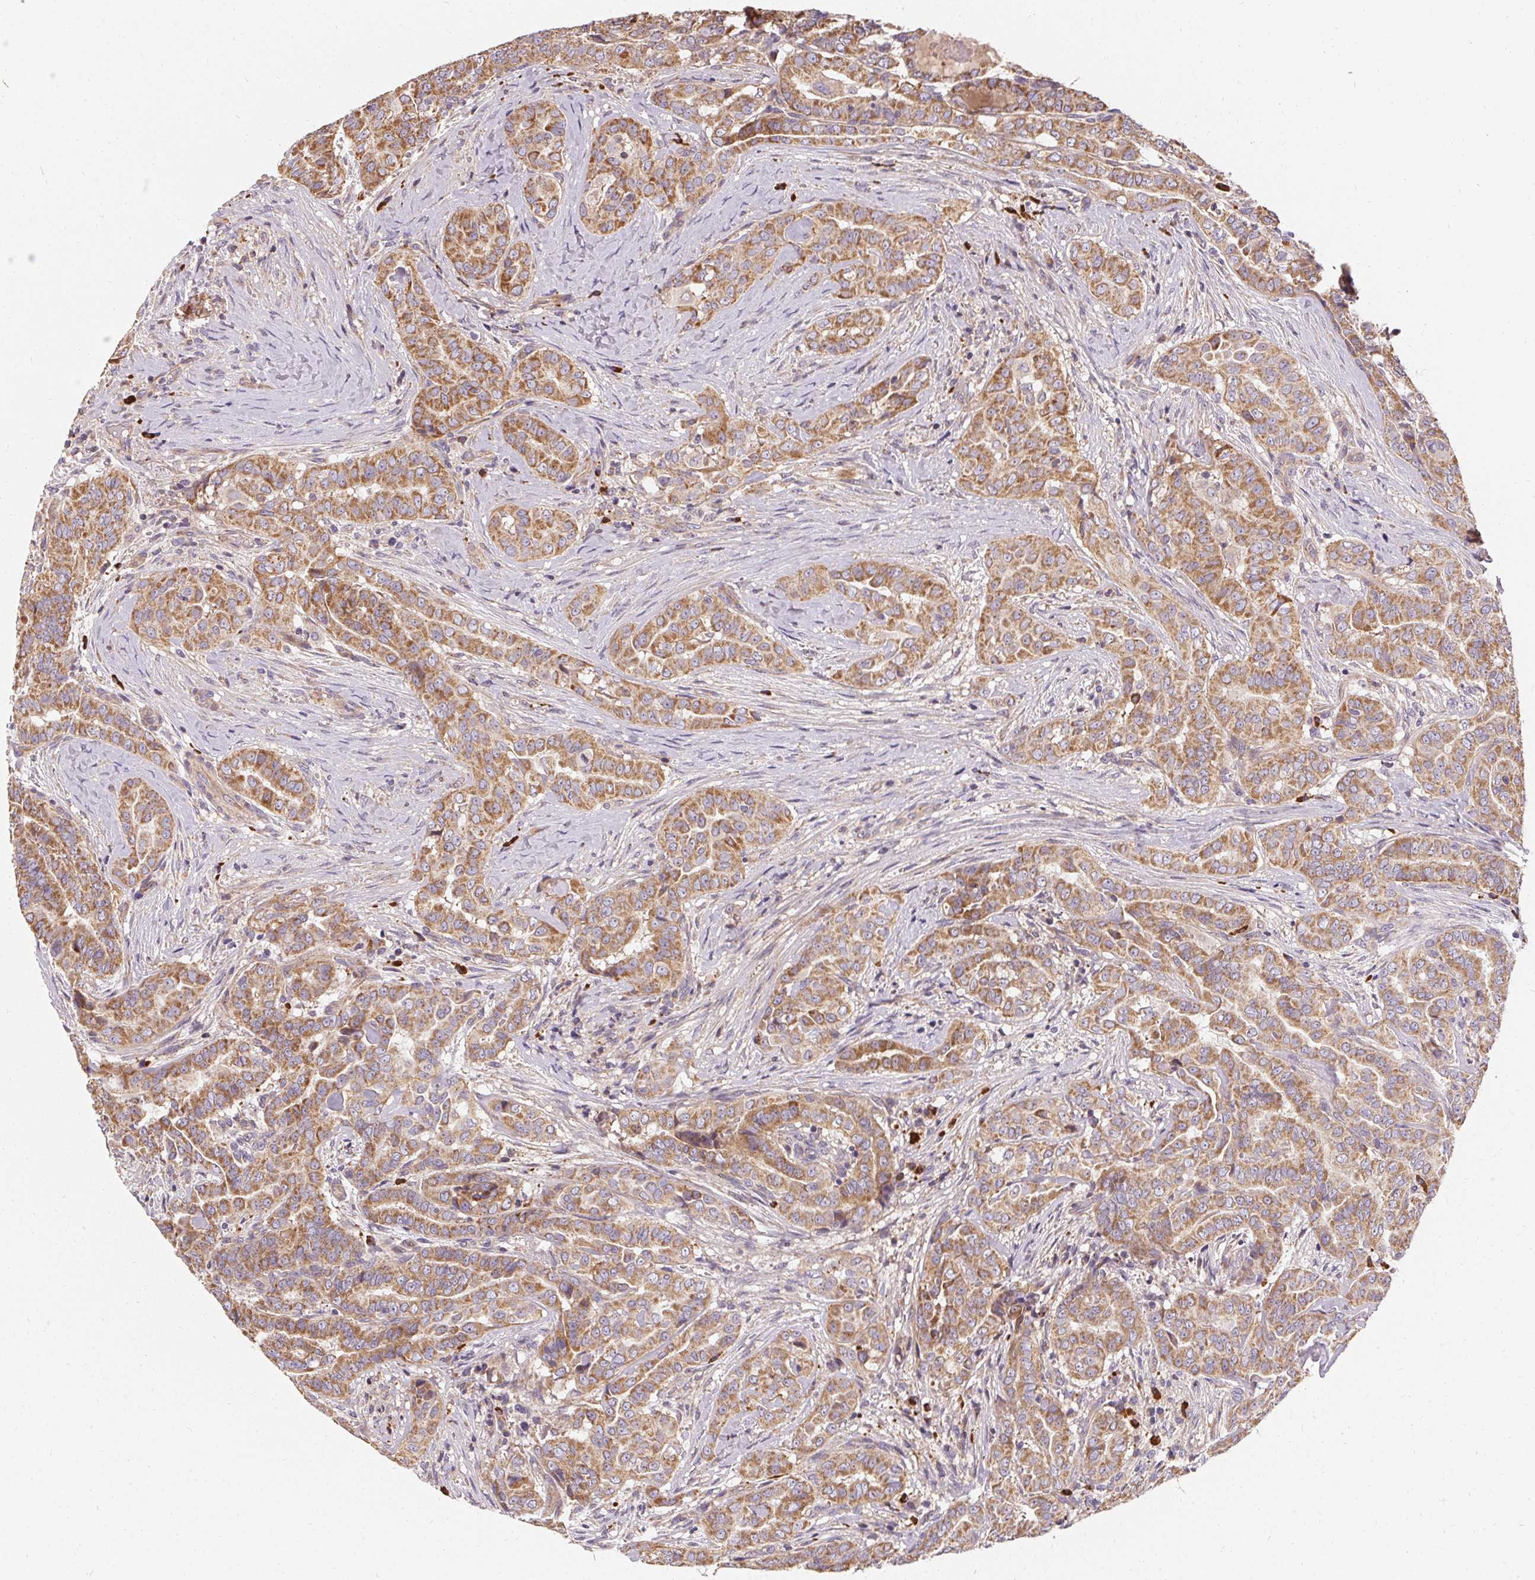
{"staining": {"intensity": "moderate", "quantity": ">75%", "location": "cytoplasmic/membranous"}, "tissue": "thyroid cancer", "cell_type": "Tumor cells", "image_type": "cancer", "snomed": [{"axis": "morphology", "description": "Papillary adenocarcinoma, NOS"}, {"axis": "morphology", "description": "Papillary adenoma metastatic"}, {"axis": "topography", "description": "Thyroid gland"}], "caption": "IHC histopathology image of human thyroid papillary adenoma metastatic stained for a protein (brown), which reveals medium levels of moderate cytoplasmic/membranous expression in approximately >75% of tumor cells.", "gene": "APLP1", "patient": {"sex": "female", "age": 50}}